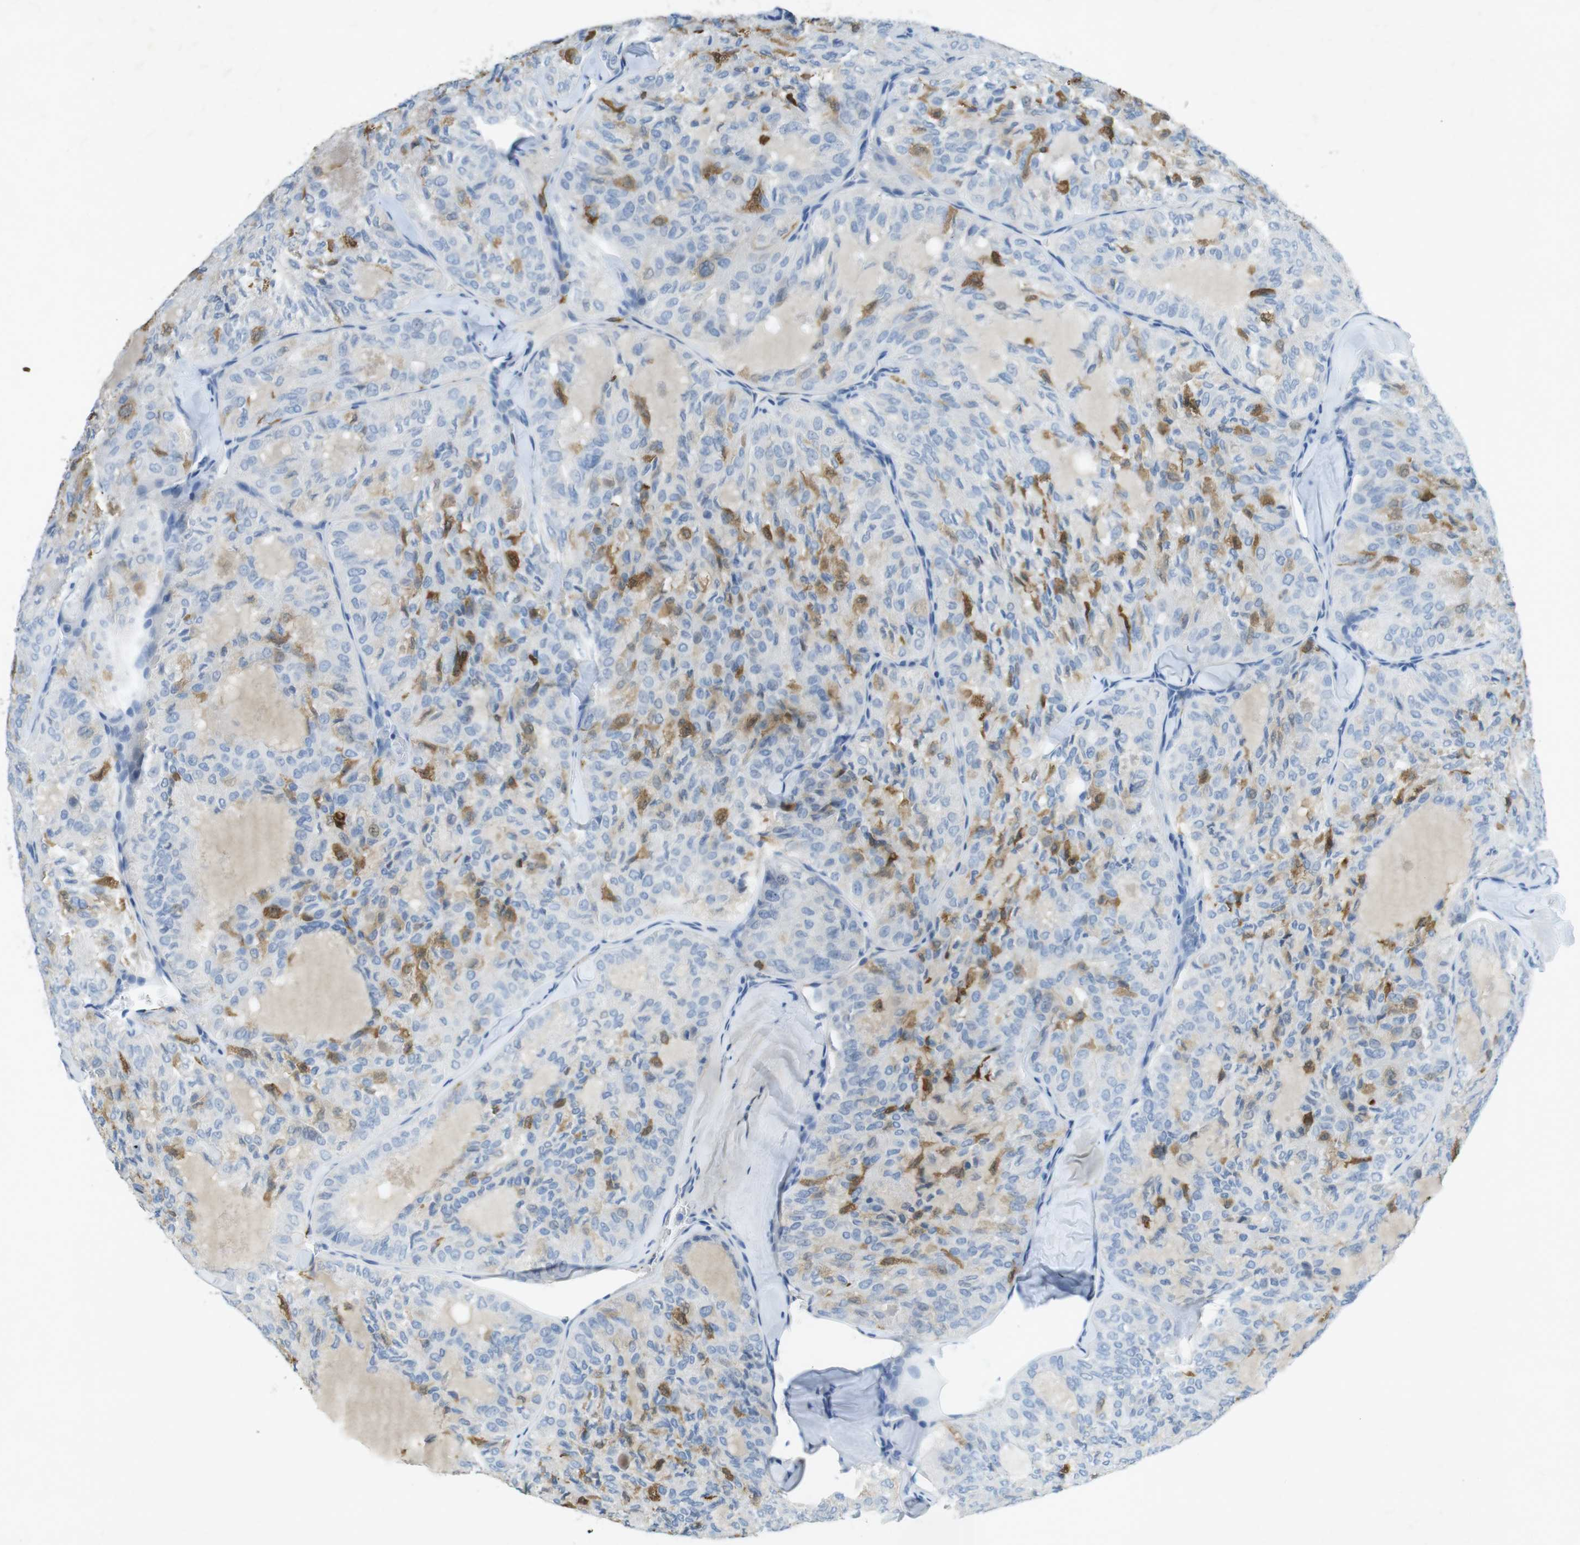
{"staining": {"intensity": "moderate", "quantity": "25%-75%", "location": "cytoplasmic/membranous"}, "tissue": "thyroid cancer", "cell_type": "Tumor cells", "image_type": "cancer", "snomed": [{"axis": "morphology", "description": "Follicular adenoma carcinoma, NOS"}, {"axis": "topography", "description": "Thyroid gland"}], "caption": "Human thyroid cancer (follicular adenoma carcinoma) stained for a protein (brown) reveals moderate cytoplasmic/membranous positive positivity in about 25%-75% of tumor cells.", "gene": "CD320", "patient": {"sex": "male", "age": 75}}